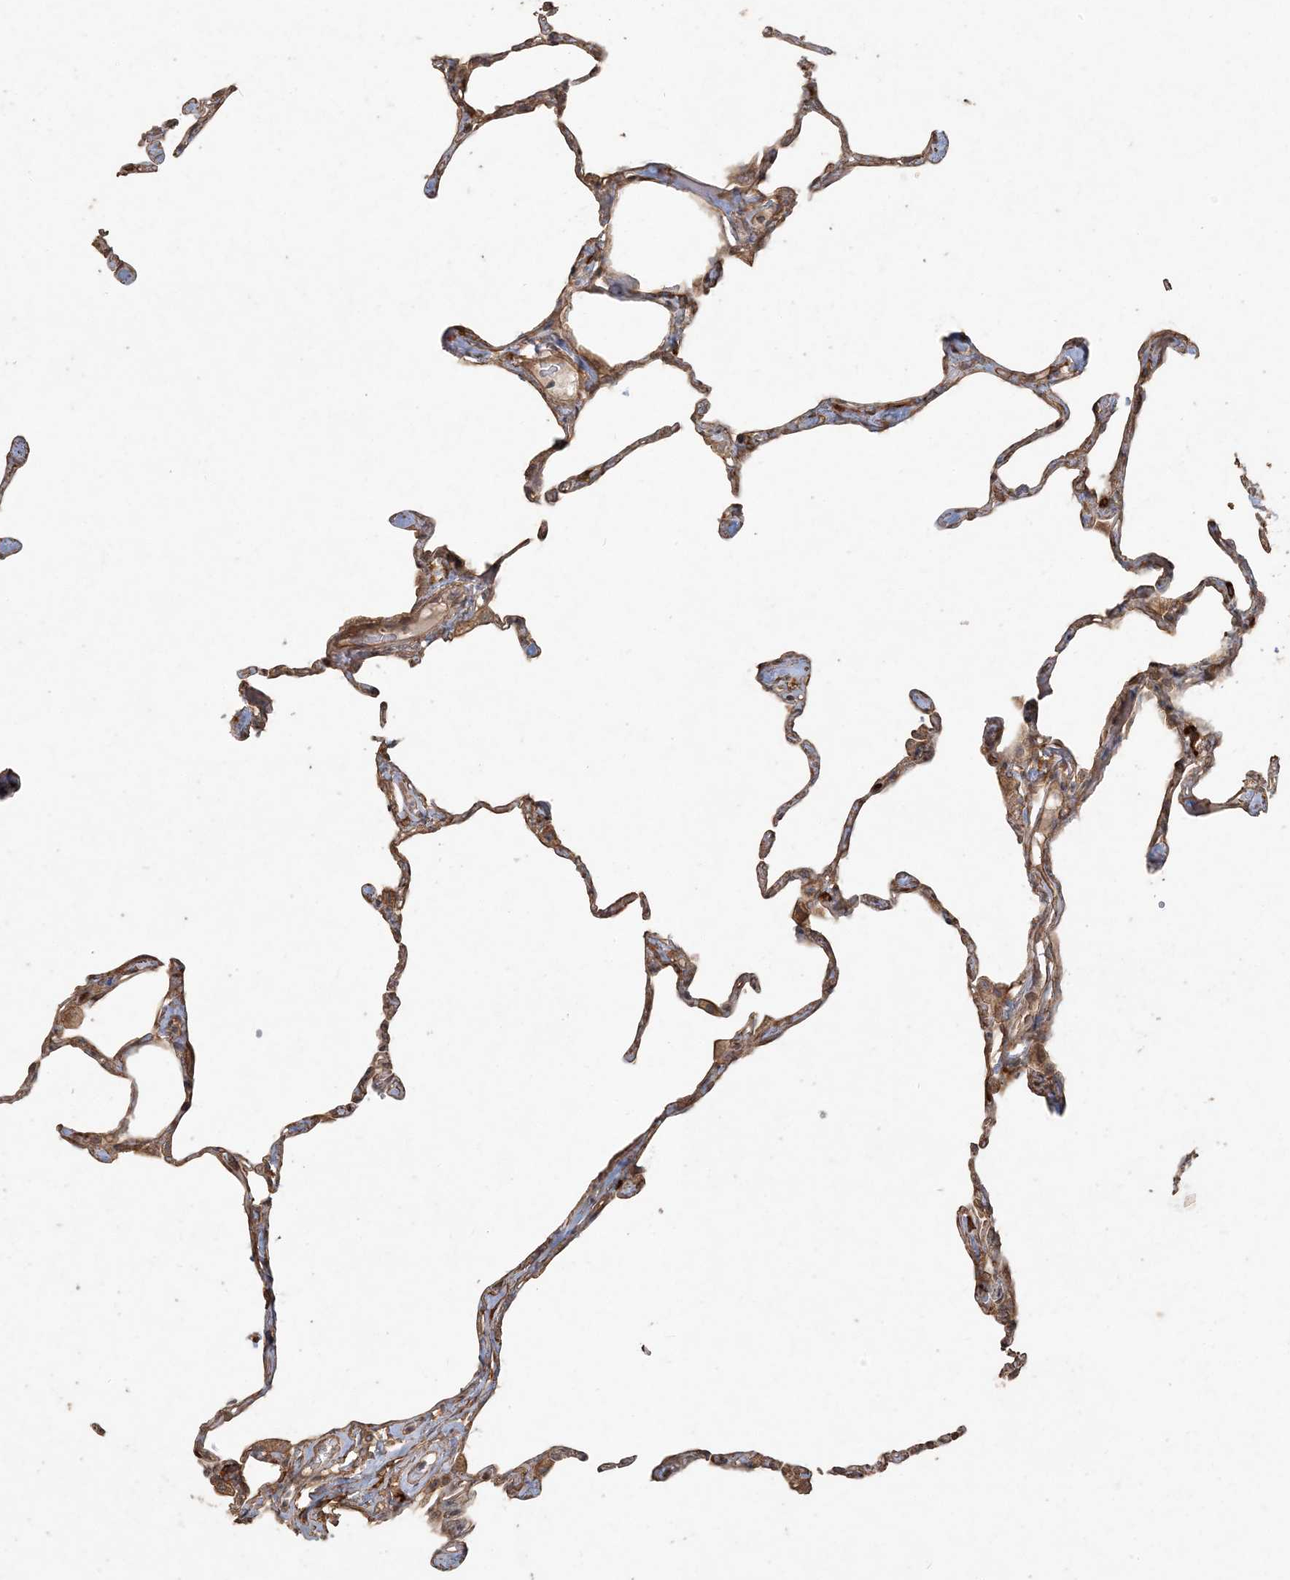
{"staining": {"intensity": "moderate", "quantity": "<25%", "location": "cytoplasmic/membranous"}, "tissue": "lung", "cell_type": "Alveolar cells", "image_type": "normal", "snomed": [{"axis": "morphology", "description": "Normal tissue, NOS"}, {"axis": "topography", "description": "Lung"}], "caption": "Moderate cytoplasmic/membranous protein staining is identified in approximately <25% of alveolar cells in lung. The protein of interest is shown in brown color, while the nuclei are stained blue.", "gene": "RNF145", "patient": {"sex": "male", "age": 65}}